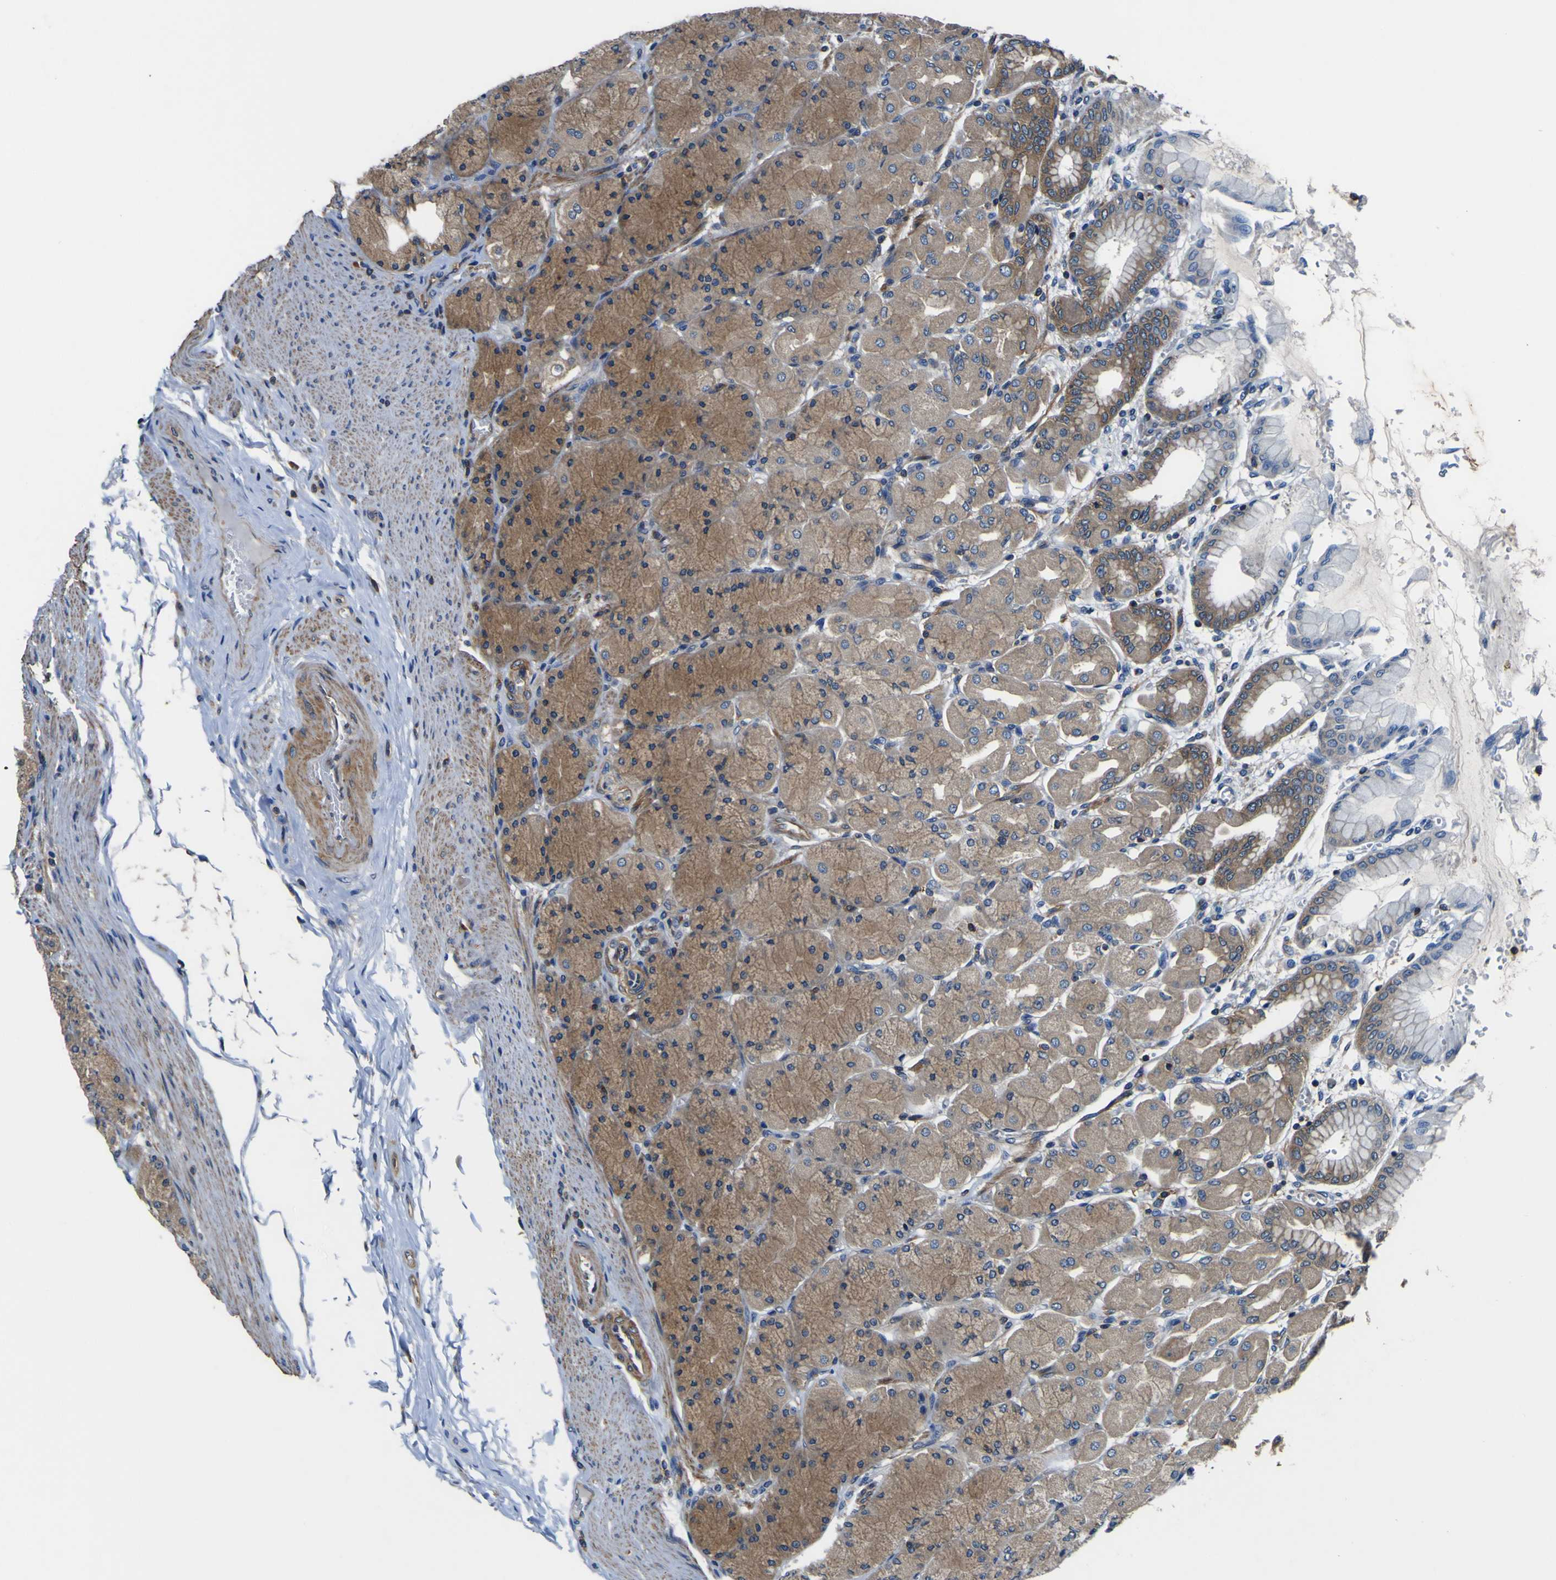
{"staining": {"intensity": "strong", "quantity": ">75%", "location": "cytoplasmic/membranous"}, "tissue": "stomach", "cell_type": "Glandular cells", "image_type": "normal", "snomed": [{"axis": "morphology", "description": "Normal tissue, NOS"}, {"axis": "topography", "description": "Stomach, upper"}], "caption": "Immunohistochemical staining of benign human stomach reveals strong cytoplasmic/membranous protein positivity in about >75% of glandular cells.", "gene": "CNR2", "patient": {"sex": "female", "age": 56}}